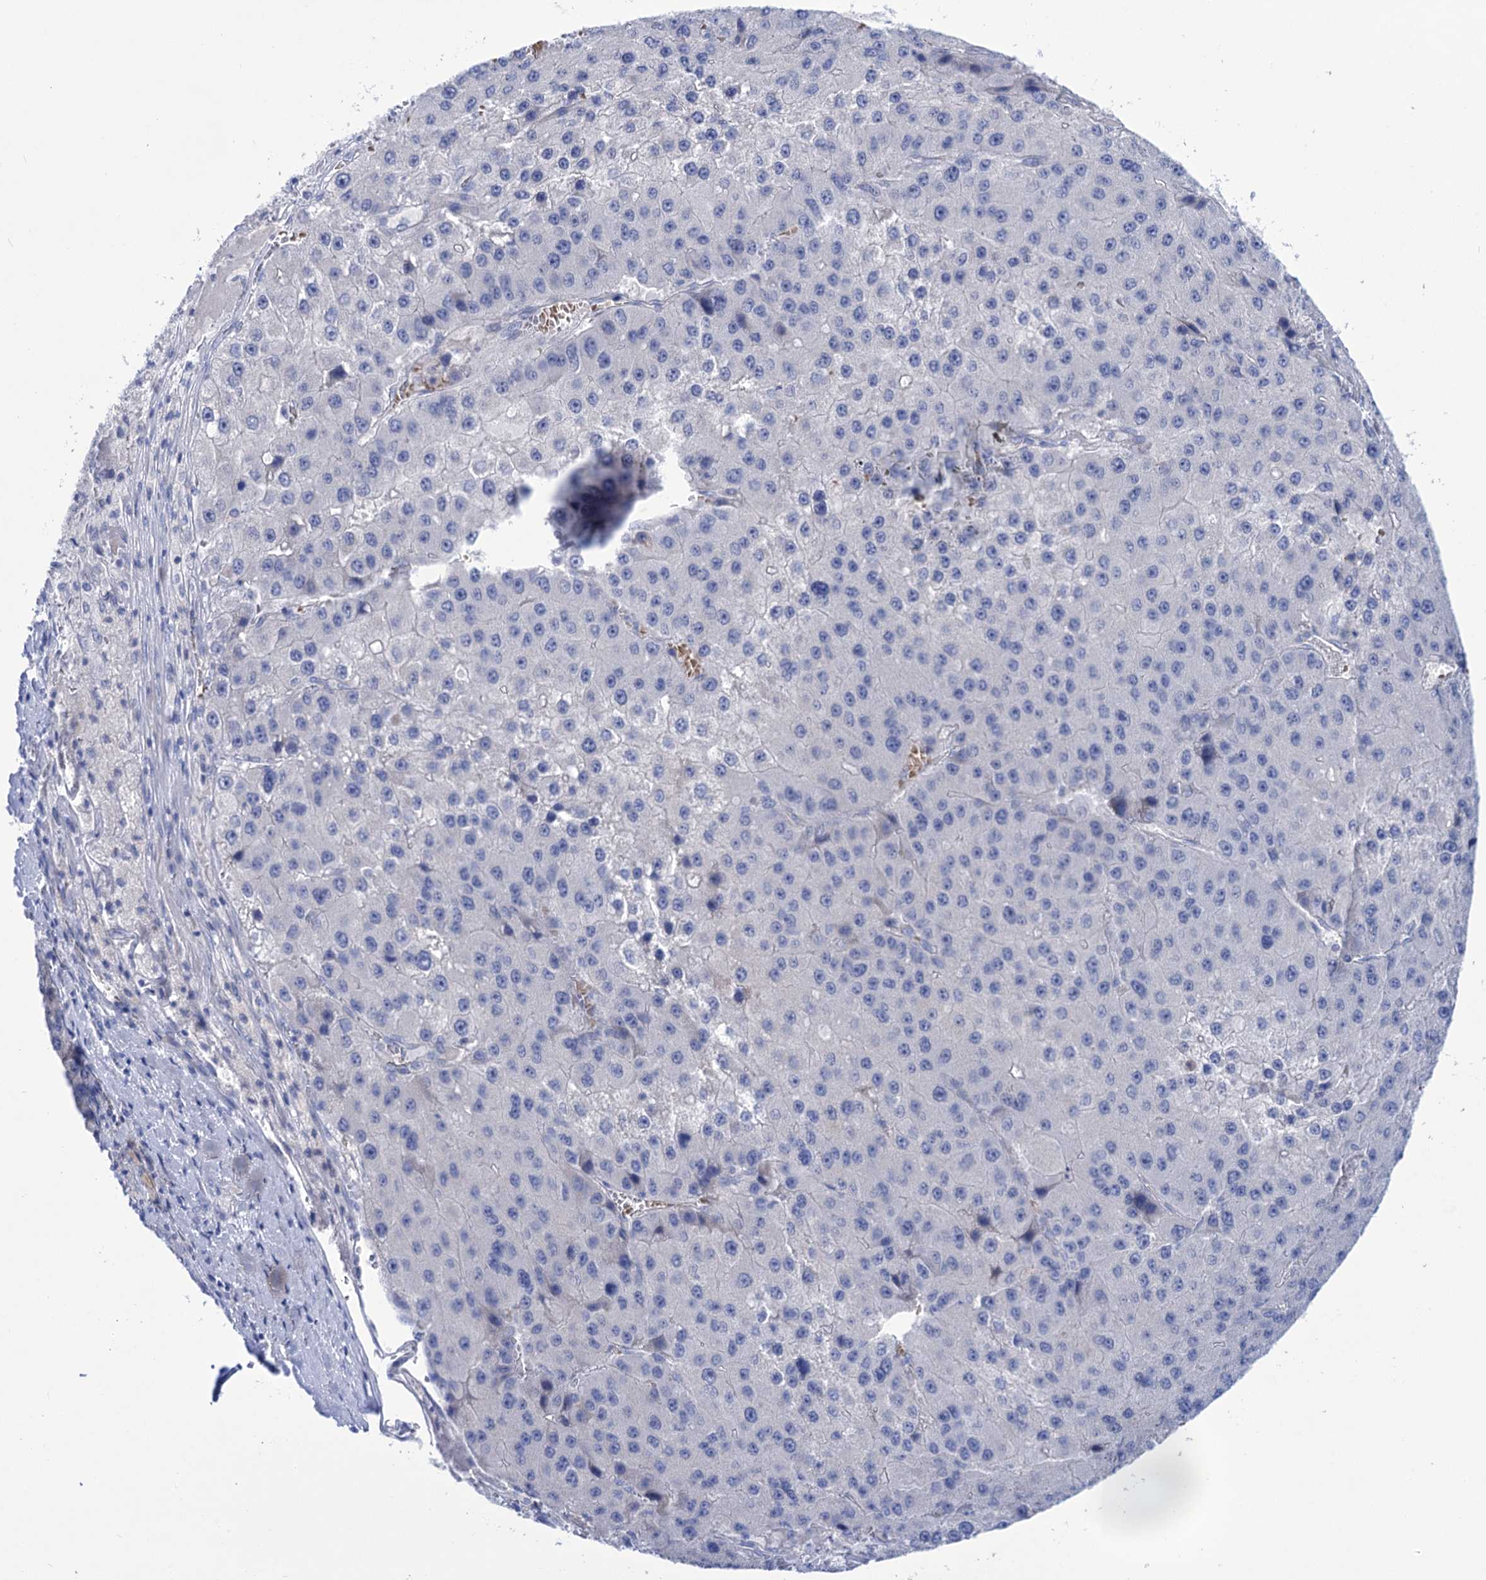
{"staining": {"intensity": "negative", "quantity": "none", "location": "none"}, "tissue": "liver cancer", "cell_type": "Tumor cells", "image_type": "cancer", "snomed": [{"axis": "morphology", "description": "Carcinoma, Hepatocellular, NOS"}, {"axis": "topography", "description": "Liver"}], "caption": "This is an immunohistochemistry (IHC) micrograph of liver cancer (hepatocellular carcinoma). There is no staining in tumor cells.", "gene": "YARS2", "patient": {"sex": "female", "age": 73}}